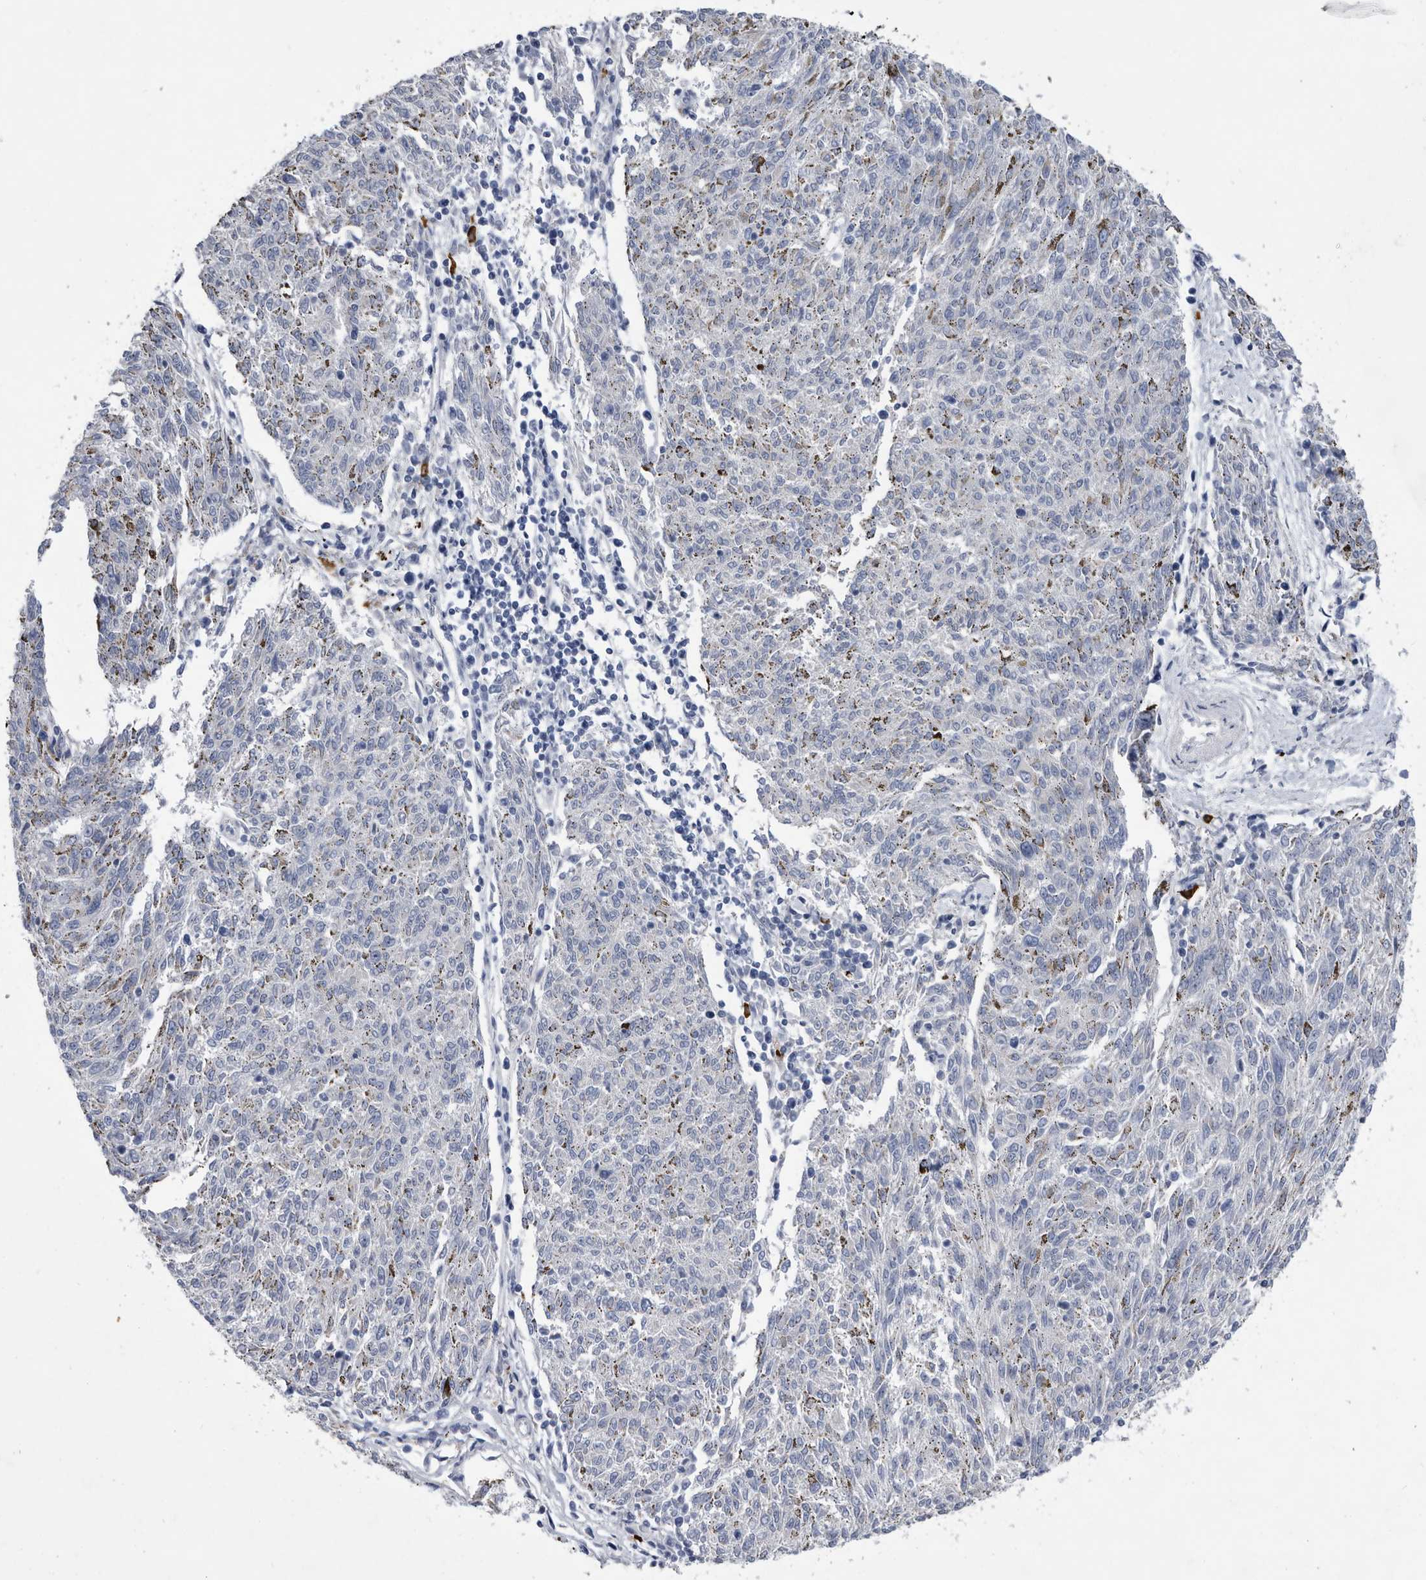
{"staining": {"intensity": "negative", "quantity": "none", "location": "none"}, "tissue": "melanoma", "cell_type": "Tumor cells", "image_type": "cancer", "snomed": [{"axis": "morphology", "description": "Malignant melanoma, NOS"}, {"axis": "topography", "description": "Skin"}], "caption": "DAB immunohistochemical staining of melanoma shows no significant expression in tumor cells.", "gene": "BTBD6", "patient": {"sex": "female", "age": 72}}